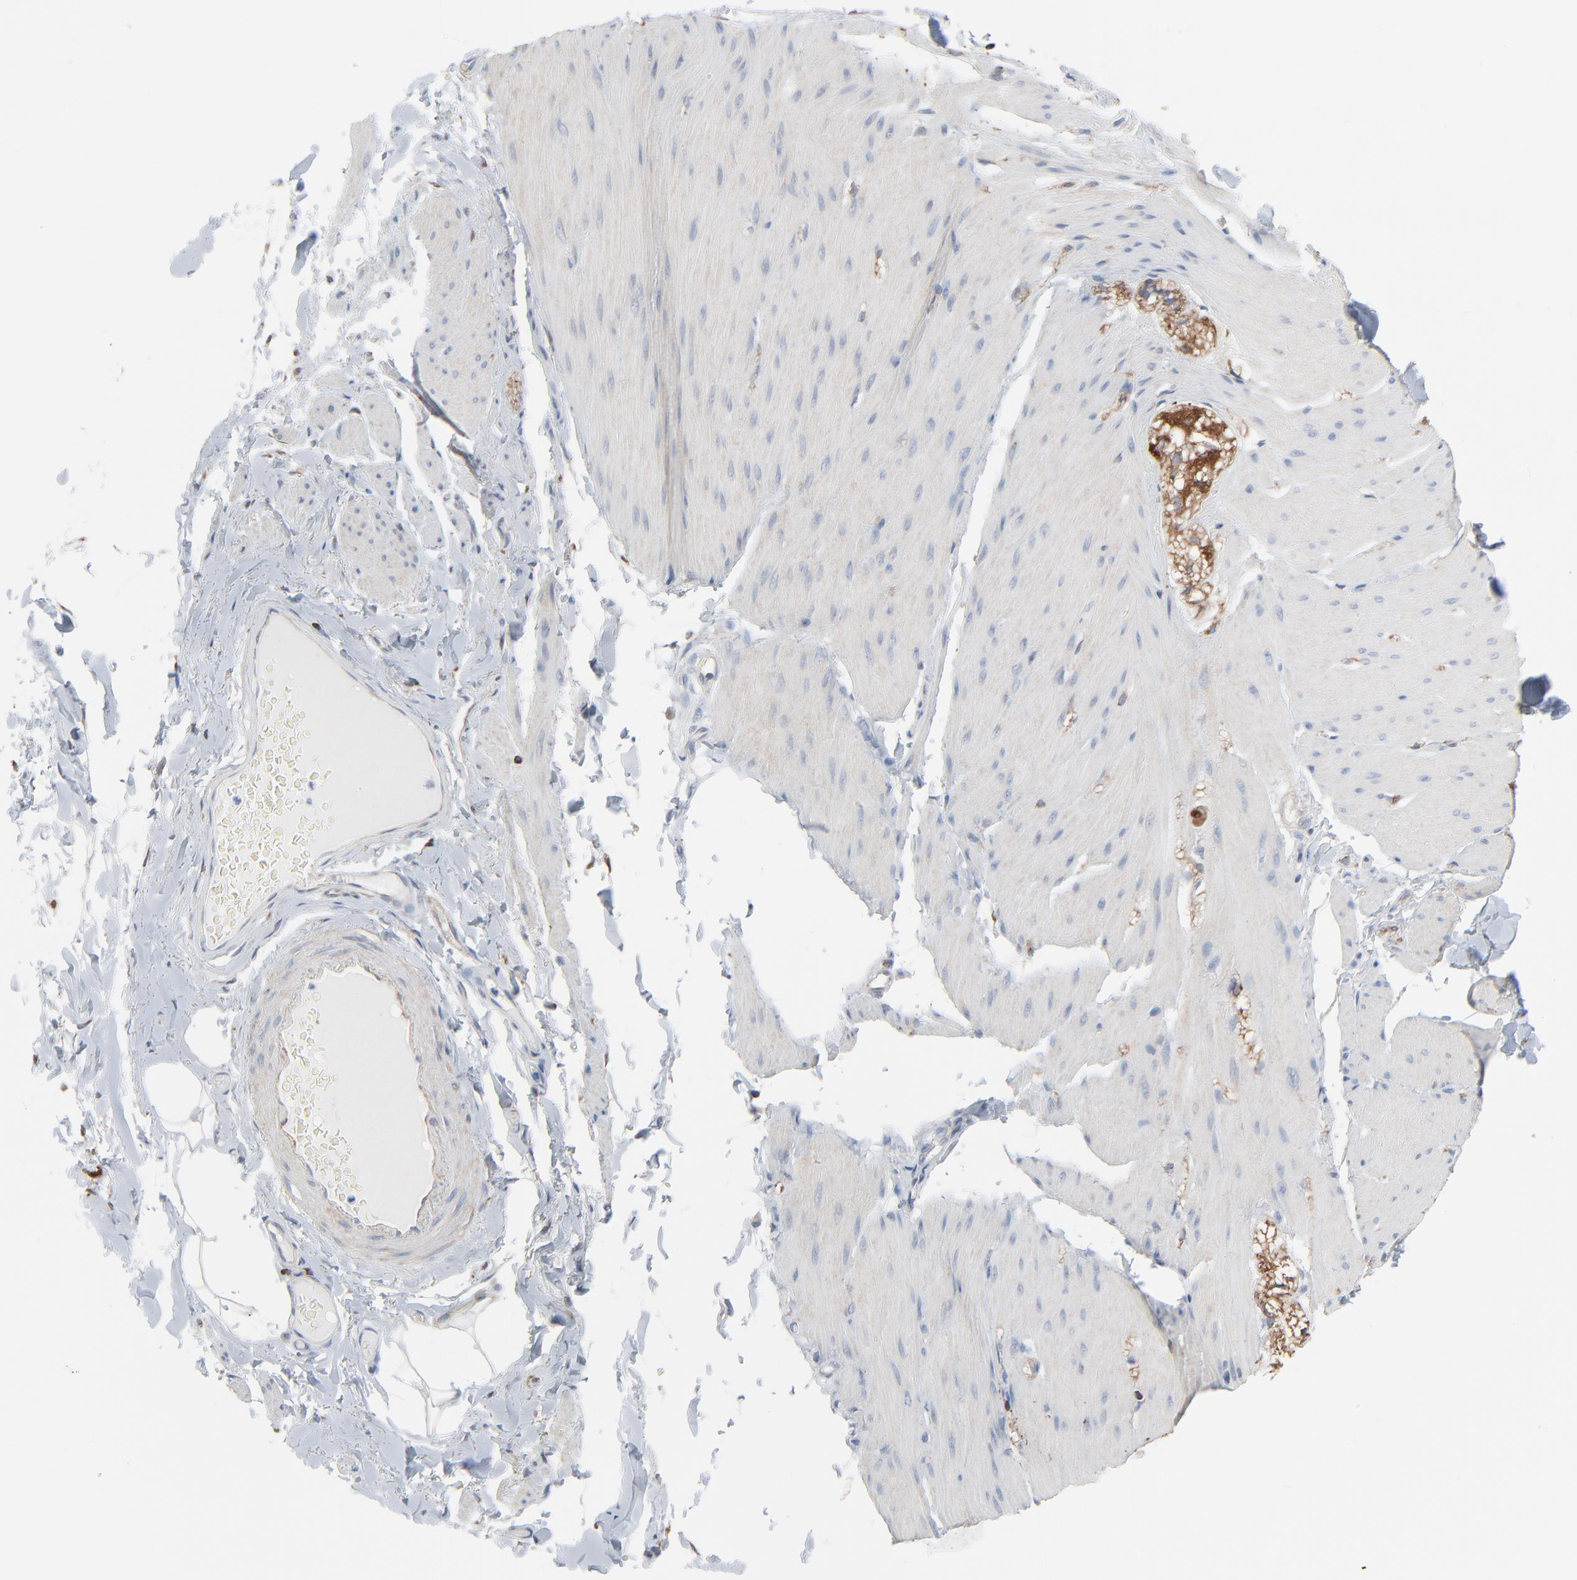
{"staining": {"intensity": "negative", "quantity": "none", "location": "none"}, "tissue": "smooth muscle", "cell_type": "Smooth muscle cells", "image_type": "normal", "snomed": [{"axis": "morphology", "description": "Normal tissue, NOS"}, {"axis": "topography", "description": "Smooth muscle"}, {"axis": "topography", "description": "Colon"}], "caption": "Smooth muscle stained for a protein using immunohistochemistry demonstrates no expression smooth muscle cells.", "gene": "OPTN", "patient": {"sex": "male", "age": 67}}